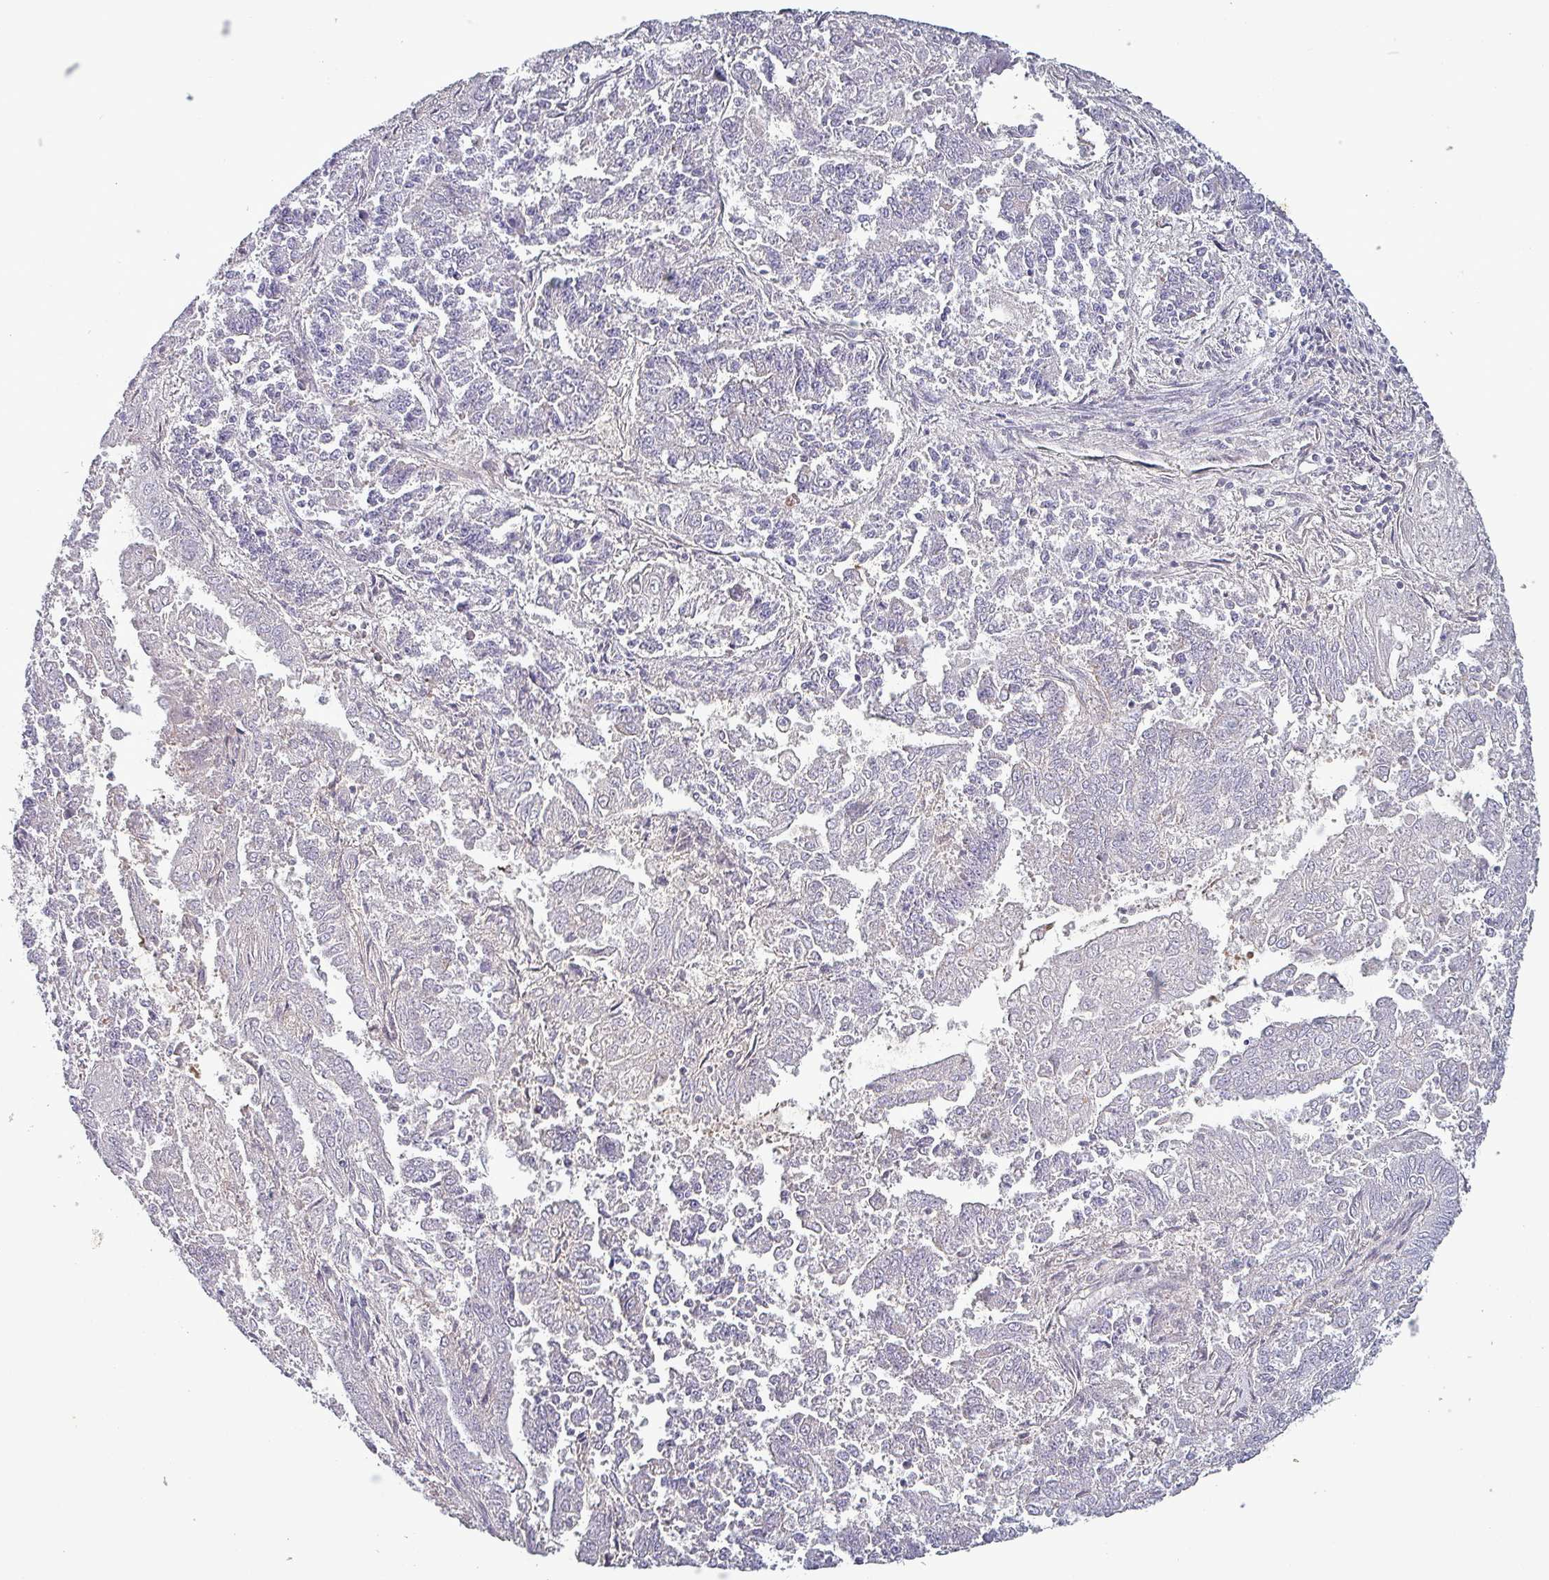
{"staining": {"intensity": "moderate", "quantity": "<25%", "location": "cytoplasmic/membranous"}, "tissue": "endometrial cancer", "cell_type": "Tumor cells", "image_type": "cancer", "snomed": [{"axis": "morphology", "description": "Adenocarcinoma, NOS"}, {"axis": "topography", "description": "Endometrium"}], "caption": "Adenocarcinoma (endometrial) stained for a protein (brown) reveals moderate cytoplasmic/membranous positive positivity in approximately <25% of tumor cells.", "gene": "ZNF322", "patient": {"sex": "female", "age": 73}}